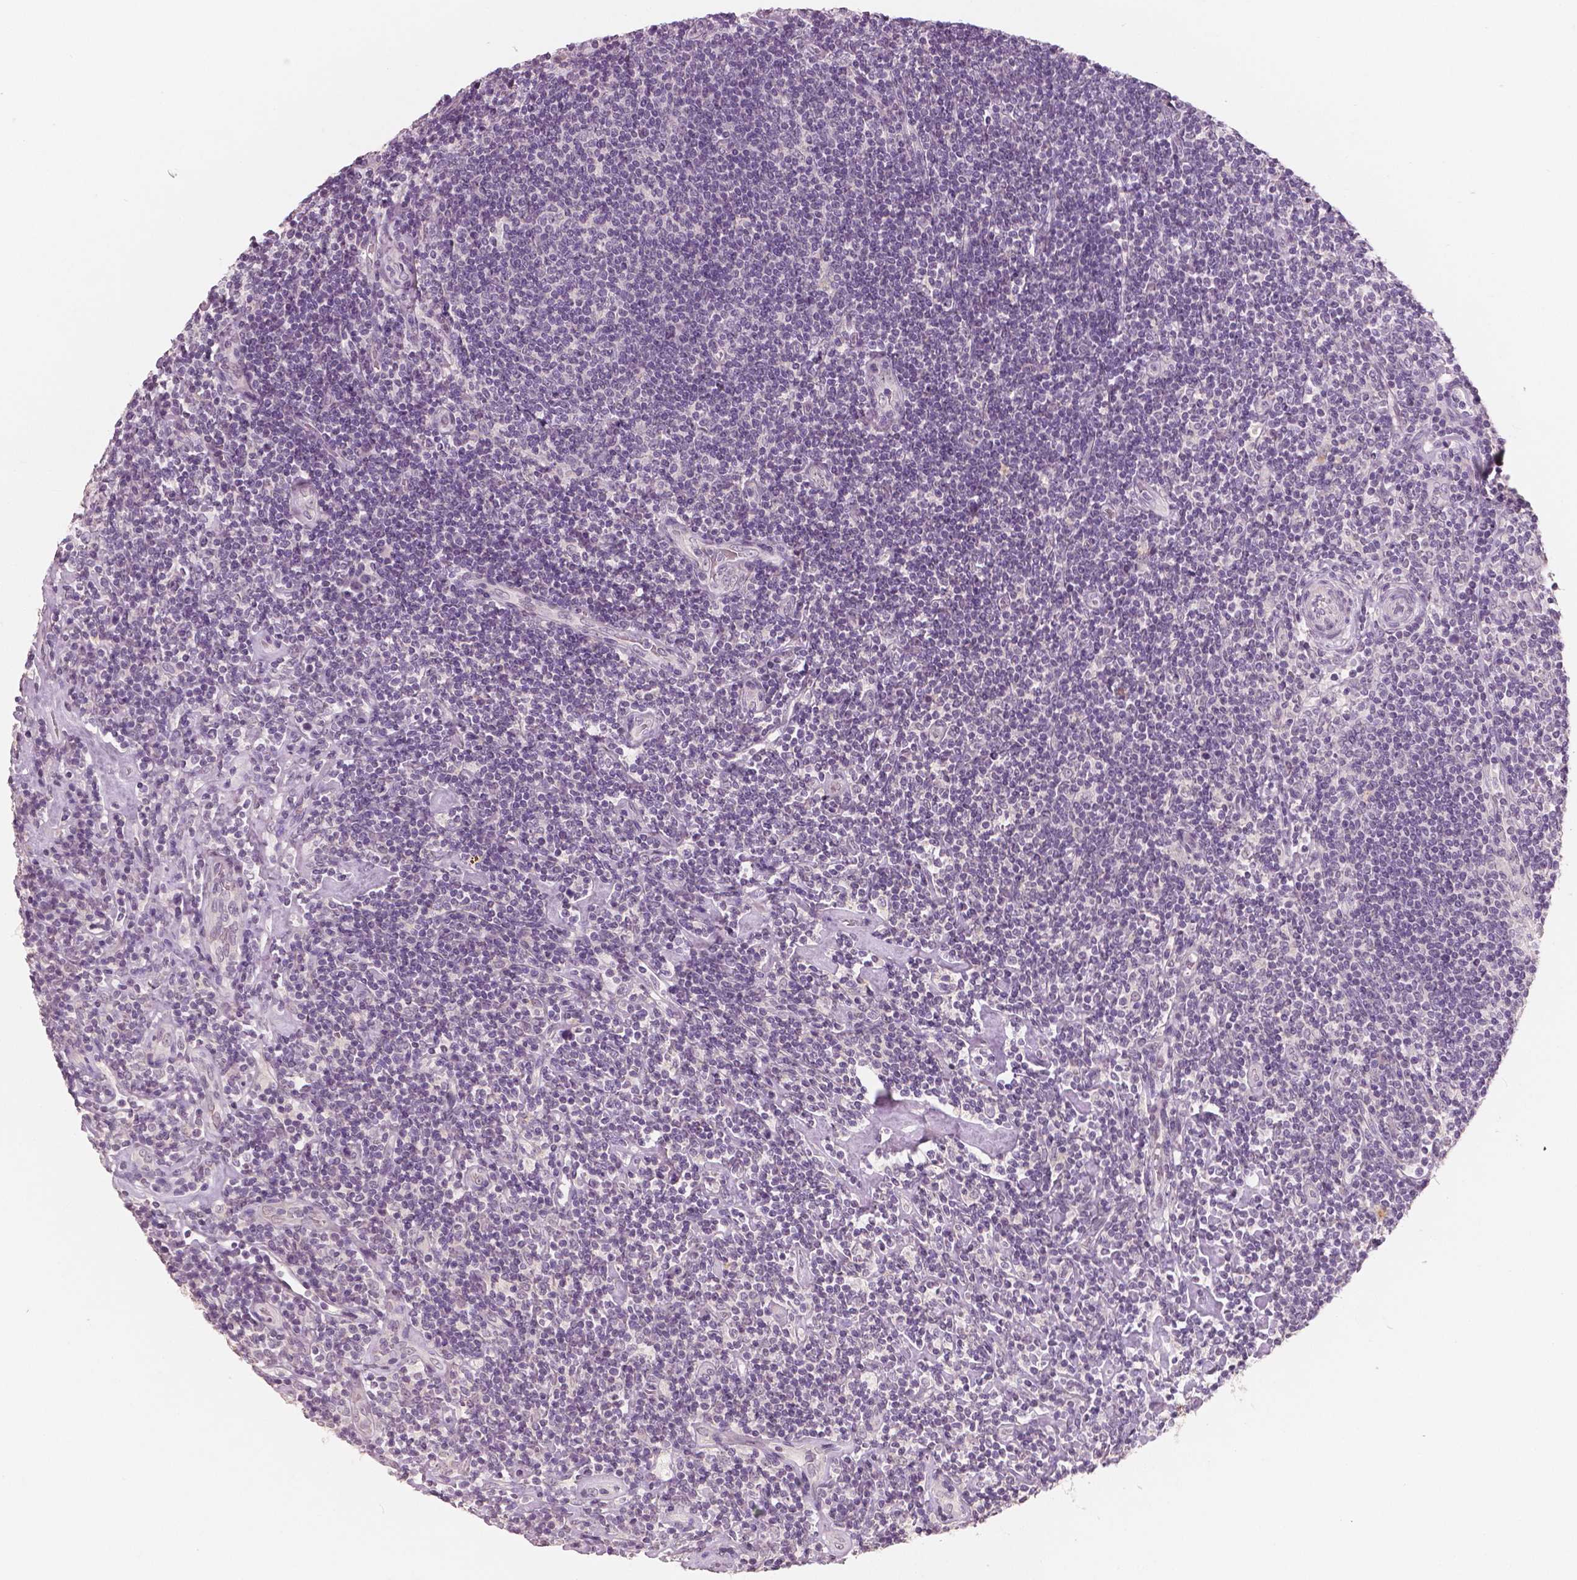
{"staining": {"intensity": "negative", "quantity": "none", "location": "none"}, "tissue": "lymphoma", "cell_type": "Tumor cells", "image_type": "cancer", "snomed": [{"axis": "morphology", "description": "Hodgkin's disease, NOS"}, {"axis": "topography", "description": "Lymph node"}], "caption": "Immunohistochemical staining of lymphoma exhibits no significant expression in tumor cells.", "gene": "RNASE7", "patient": {"sex": "male", "age": 40}}